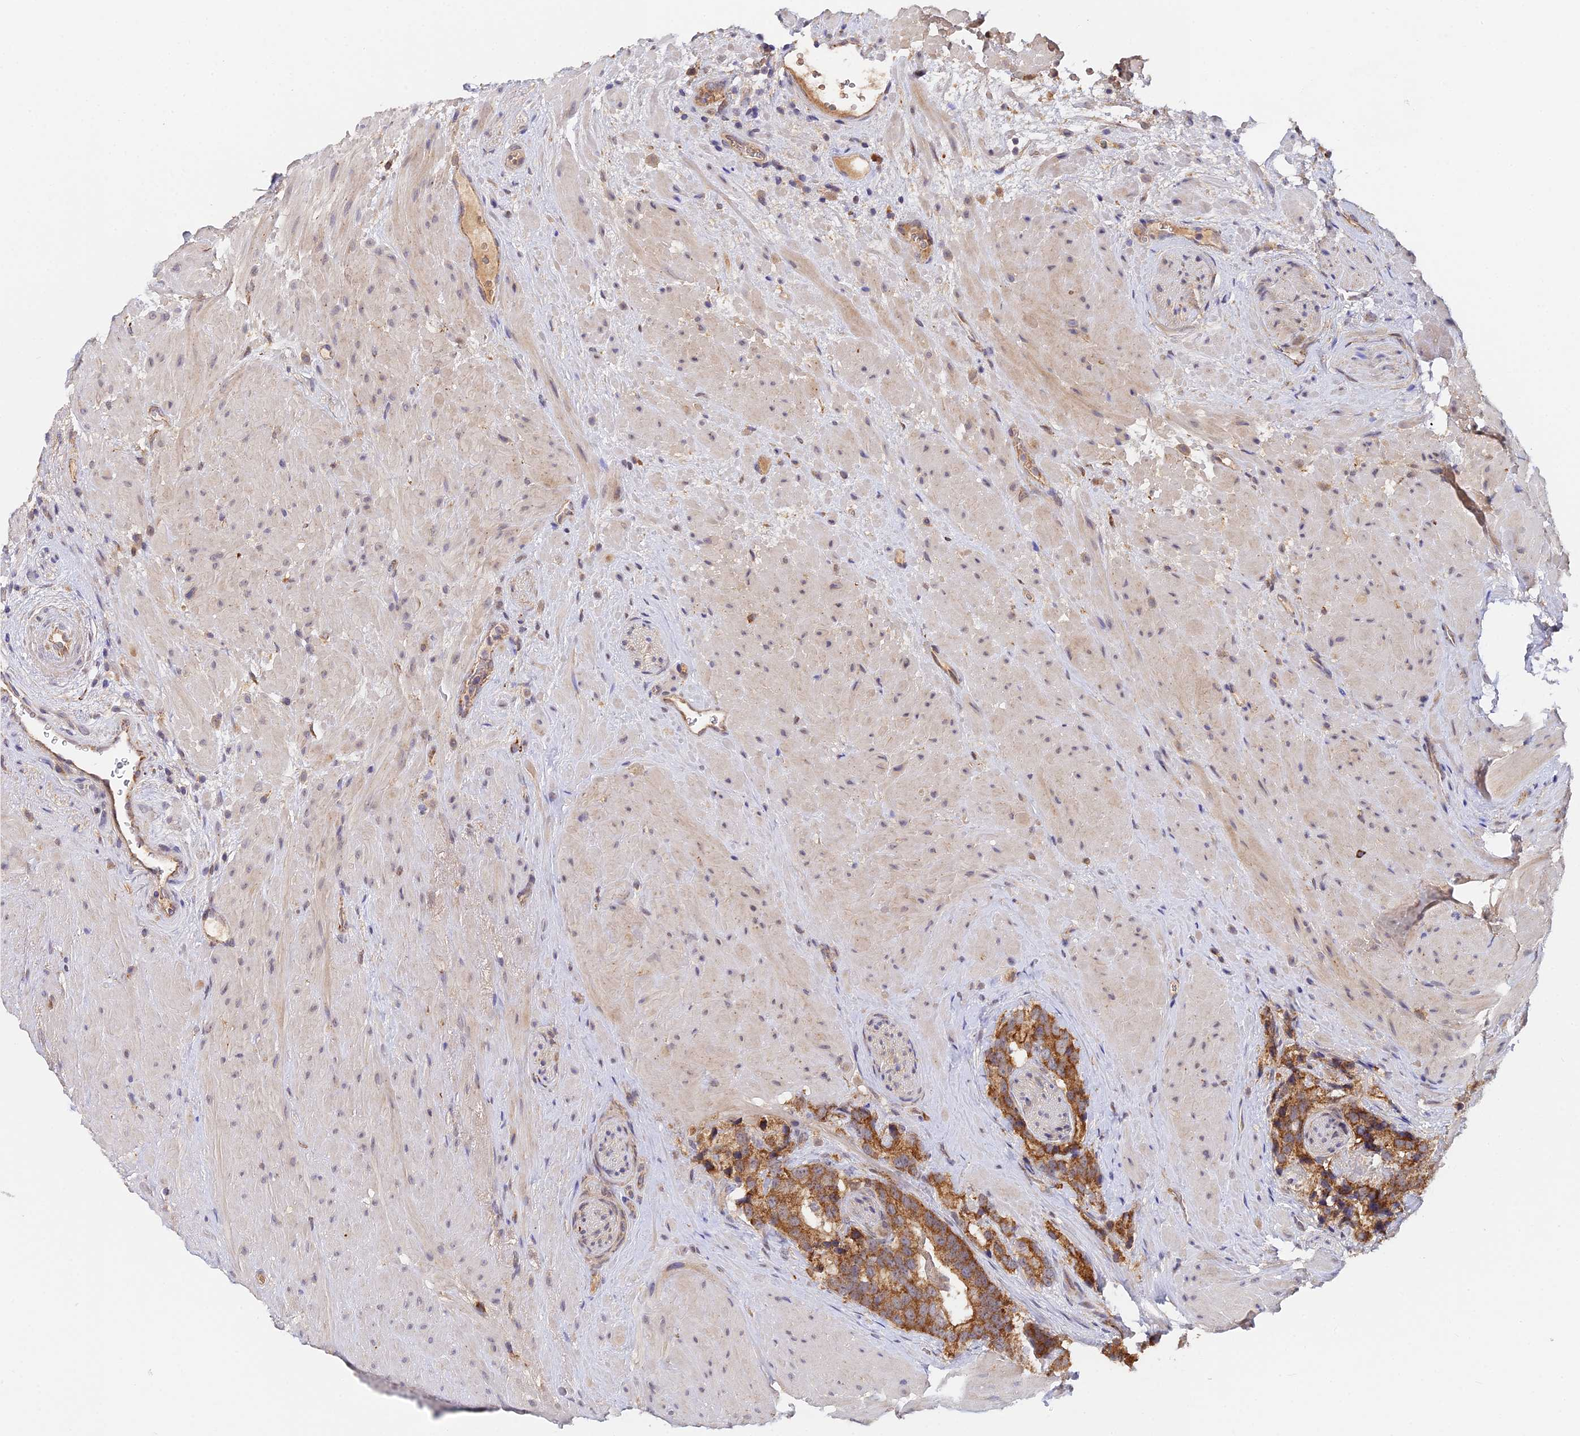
{"staining": {"intensity": "moderate", "quantity": ">75%", "location": "cytoplasmic/membranous"}, "tissue": "prostate cancer", "cell_type": "Tumor cells", "image_type": "cancer", "snomed": [{"axis": "morphology", "description": "Adenocarcinoma, High grade"}, {"axis": "topography", "description": "Prostate"}], "caption": "Immunohistochemistry (IHC) (DAB (3,3'-diaminobenzidine)) staining of human prostate cancer (high-grade adenocarcinoma) displays moderate cytoplasmic/membranous protein staining in approximately >75% of tumor cells. Immunohistochemistry stains the protein in brown and the nuclei are stained blue.", "gene": "ZBED8", "patient": {"sex": "male", "age": 74}}